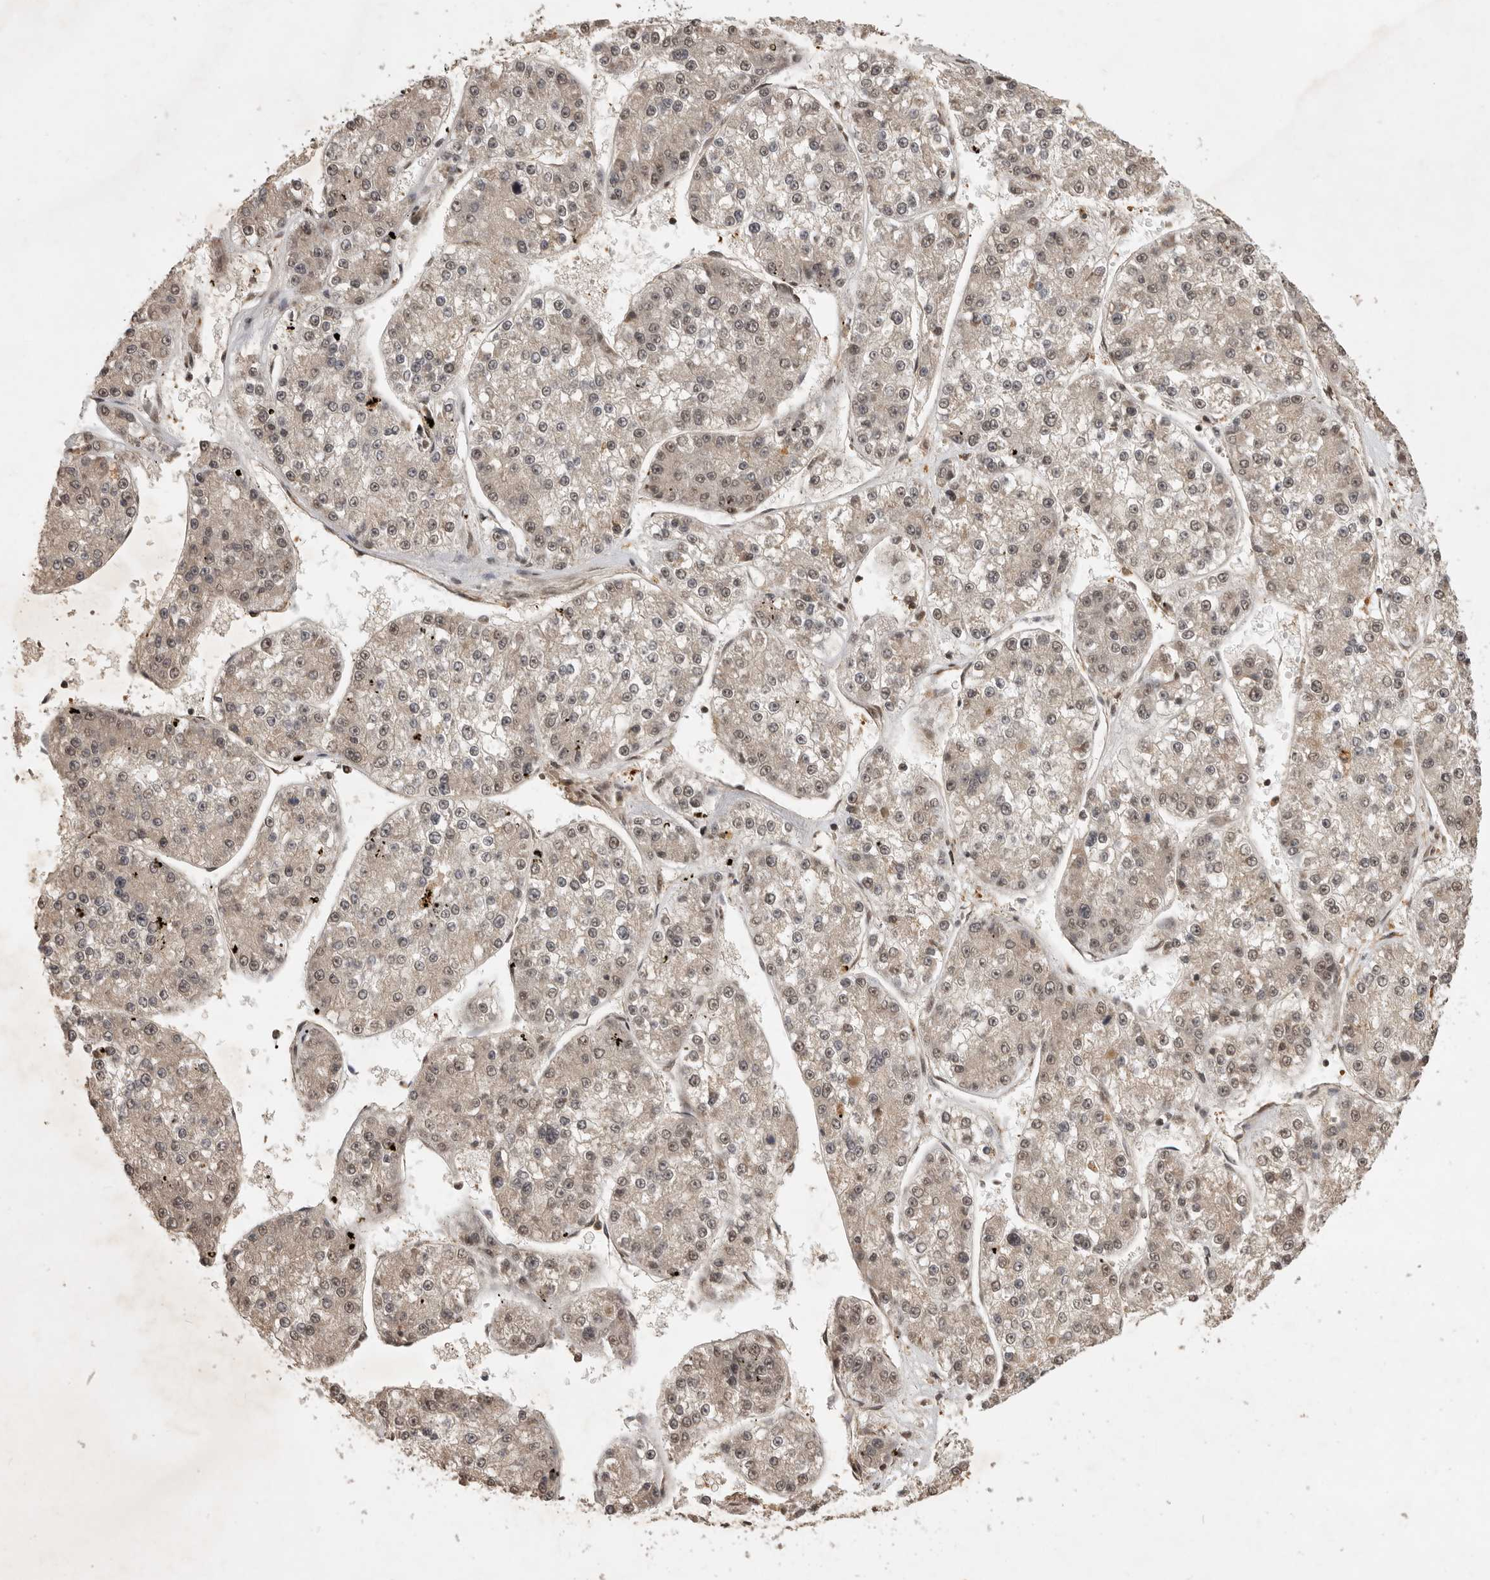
{"staining": {"intensity": "weak", "quantity": "25%-75%", "location": "nuclear"}, "tissue": "liver cancer", "cell_type": "Tumor cells", "image_type": "cancer", "snomed": [{"axis": "morphology", "description": "Carcinoma, Hepatocellular, NOS"}, {"axis": "topography", "description": "Liver"}], "caption": "Hepatocellular carcinoma (liver) stained with immunohistochemistry displays weak nuclear positivity in about 25%-75% of tumor cells. The protein is shown in brown color, while the nuclei are stained blue.", "gene": "CBLL1", "patient": {"sex": "female", "age": 73}}